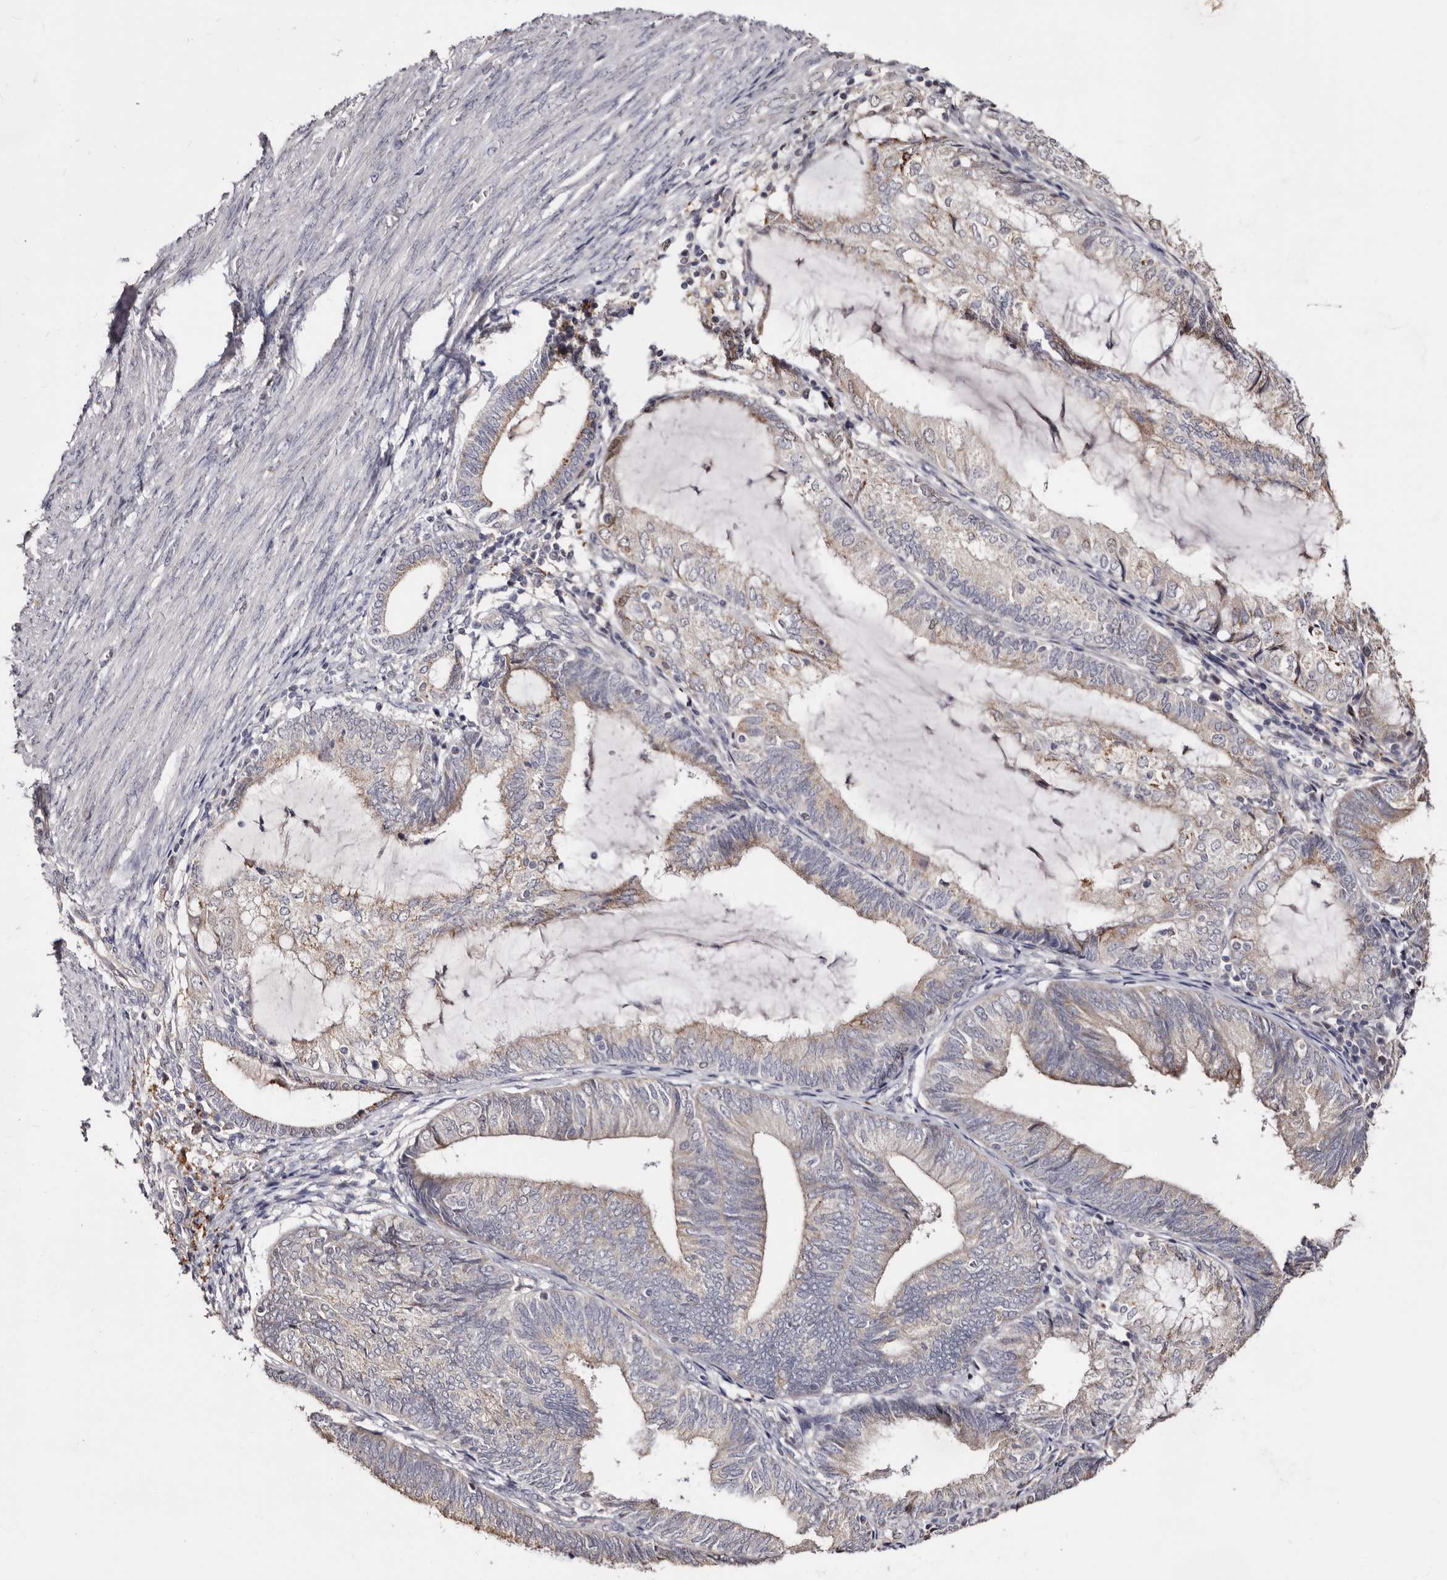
{"staining": {"intensity": "weak", "quantity": "<25%", "location": "cytoplasmic/membranous"}, "tissue": "endometrial cancer", "cell_type": "Tumor cells", "image_type": "cancer", "snomed": [{"axis": "morphology", "description": "Adenocarcinoma, NOS"}, {"axis": "topography", "description": "Endometrium"}], "caption": "IHC image of neoplastic tissue: endometrial cancer stained with DAB reveals no significant protein positivity in tumor cells. Brightfield microscopy of IHC stained with DAB (brown) and hematoxylin (blue), captured at high magnification.", "gene": "PTAFR", "patient": {"sex": "female", "age": 81}}